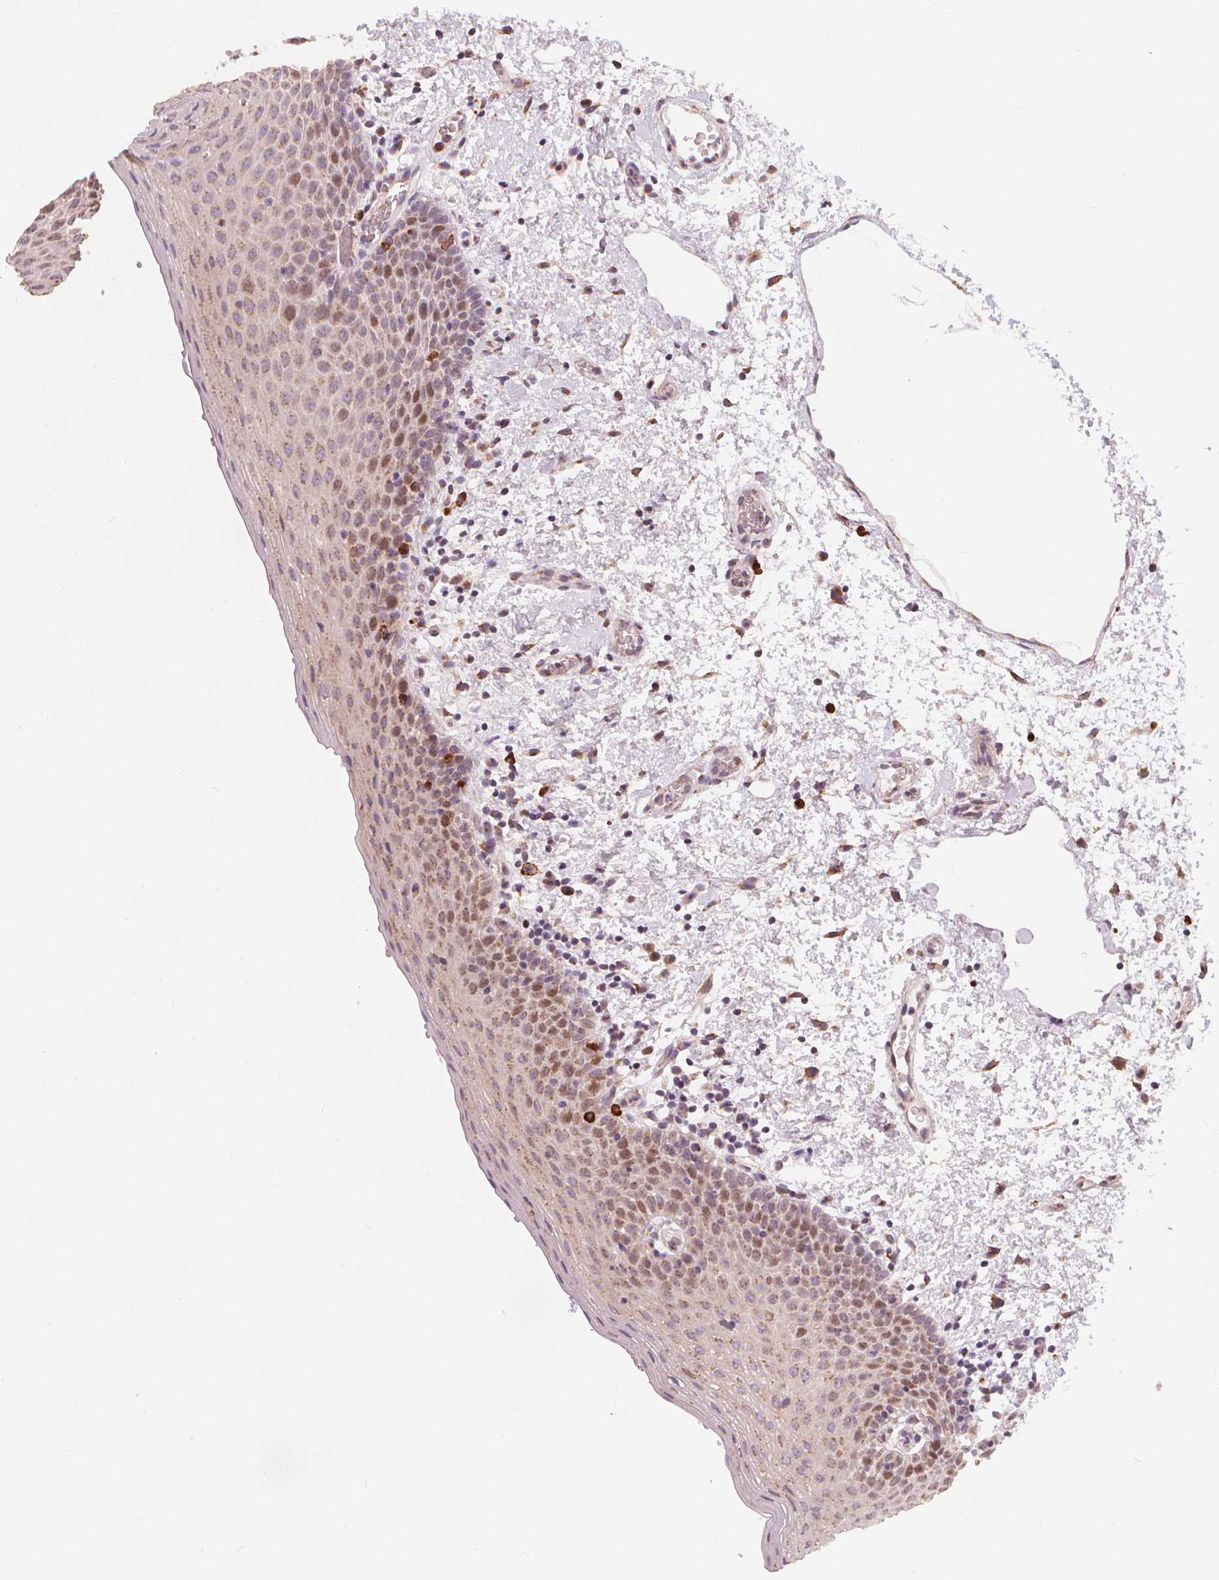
{"staining": {"intensity": "moderate", "quantity": "25%-75%", "location": "nuclear"}, "tissue": "oral mucosa", "cell_type": "Squamous epithelial cells", "image_type": "normal", "snomed": [{"axis": "morphology", "description": "Normal tissue, NOS"}, {"axis": "topography", "description": "Oral tissue"}, {"axis": "topography", "description": "Head-Neck"}], "caption": "Brown immunohistochemical staining in benign oral mucosa displays moderate nuclear expression in approximately 25%-75% of squamous epithelial cells. The staining was performed using DAB (3,3'-diaminobenzidine), with brown indicating positive protein expression. Nuclei are stained blue with hematoxylin.", "gene": "TIPIN", "patient": {"sex": "female", "age": 55}}